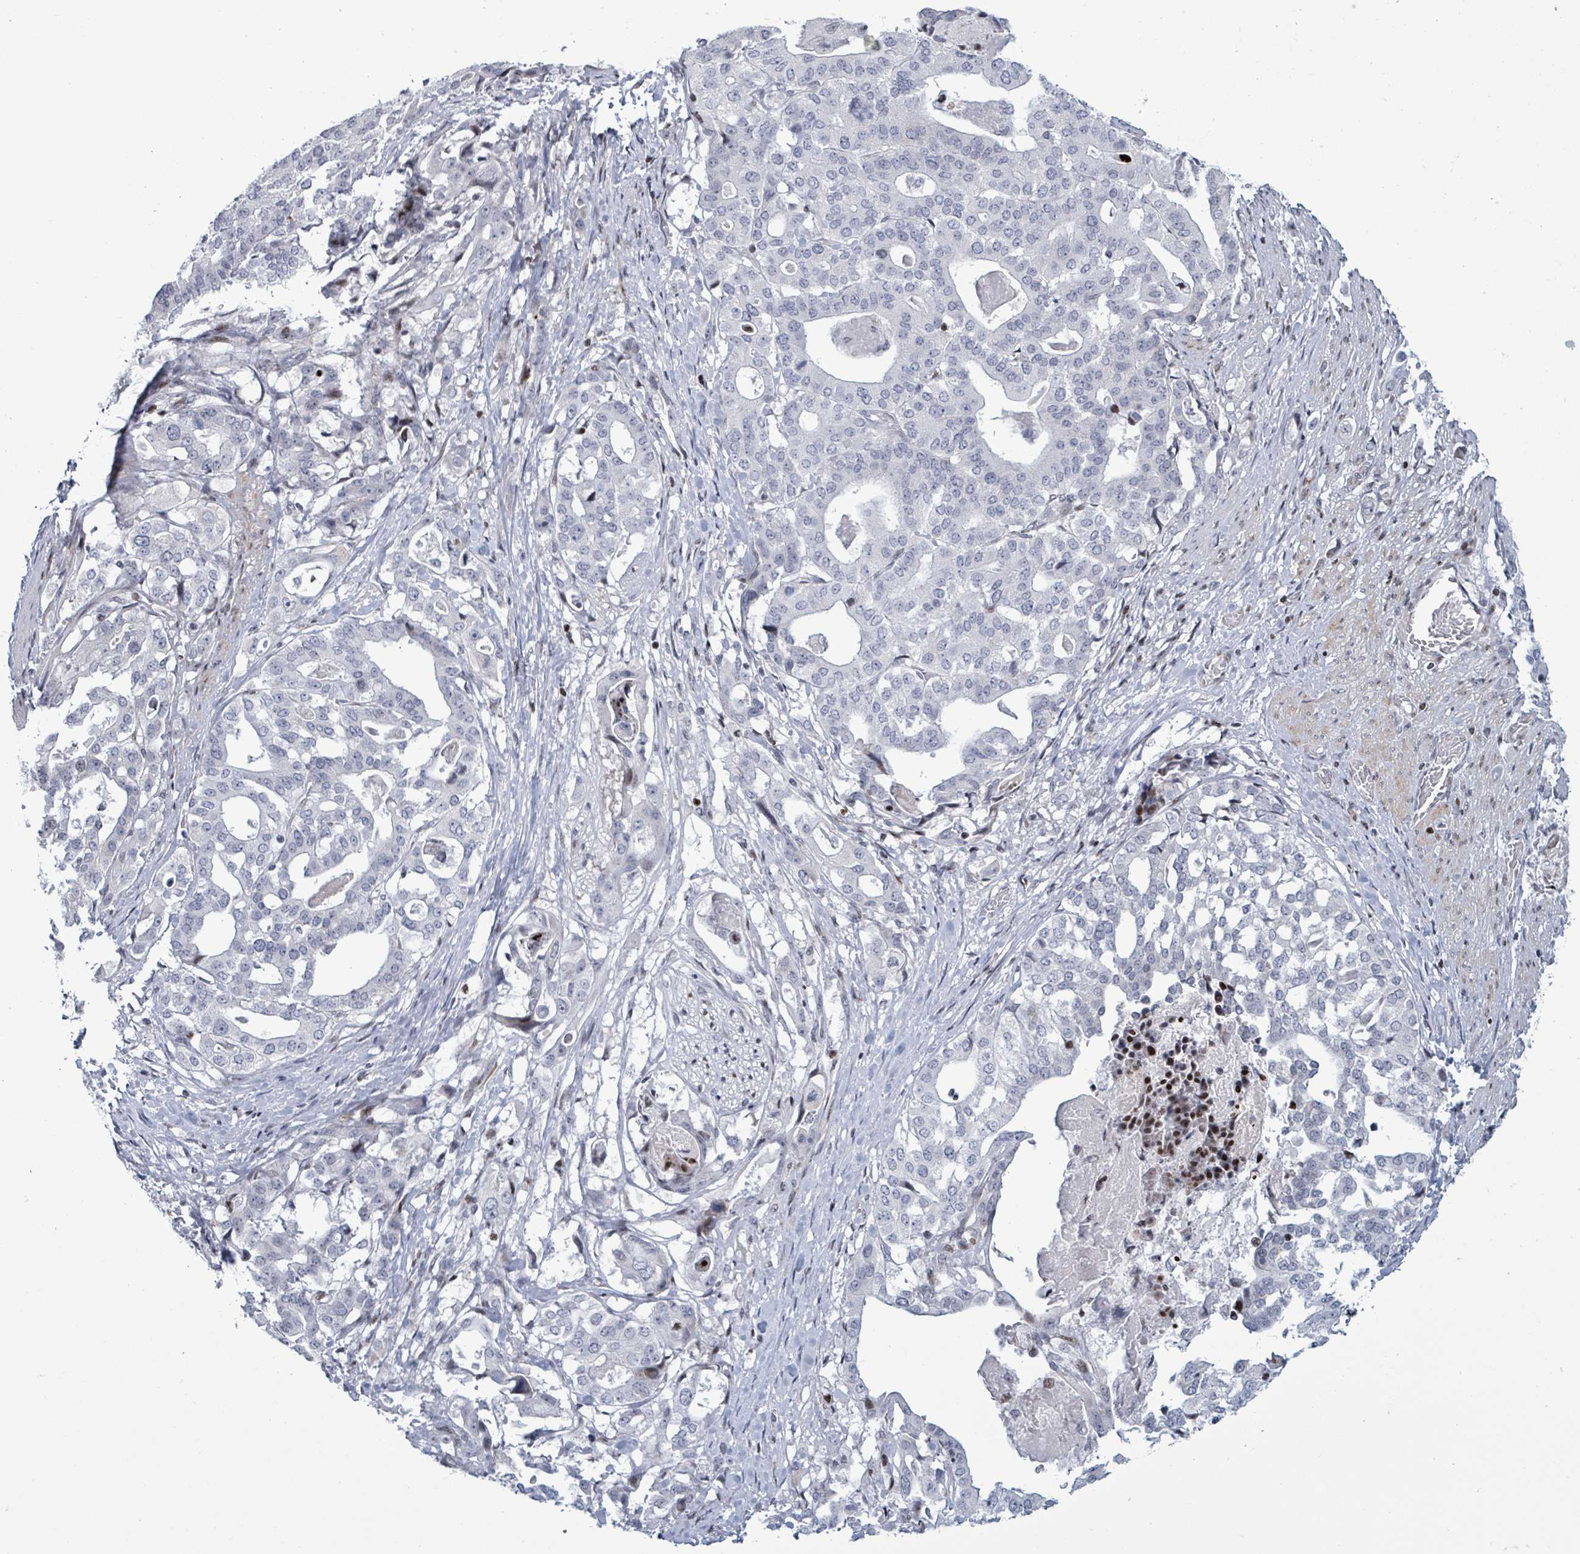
{"staining": {"intensity": "negative", "quantity": "none", "location": "none"}, "tissue": "stomach cancer", "cell_type": "Tumor cells", "image_type": "cancer", "snomed": [{"axis": "morphology", "description": "Adenocarcinoma, NOS"}, {"axis": "topography", "description": "Stomach"}], "caption": "Histopathology image shows no protein positivity in tumor cells of adenocarcinoma (stomach) tissue.", "gene": "FNDC4", "patient": {"sex": "male", "age": 48}}